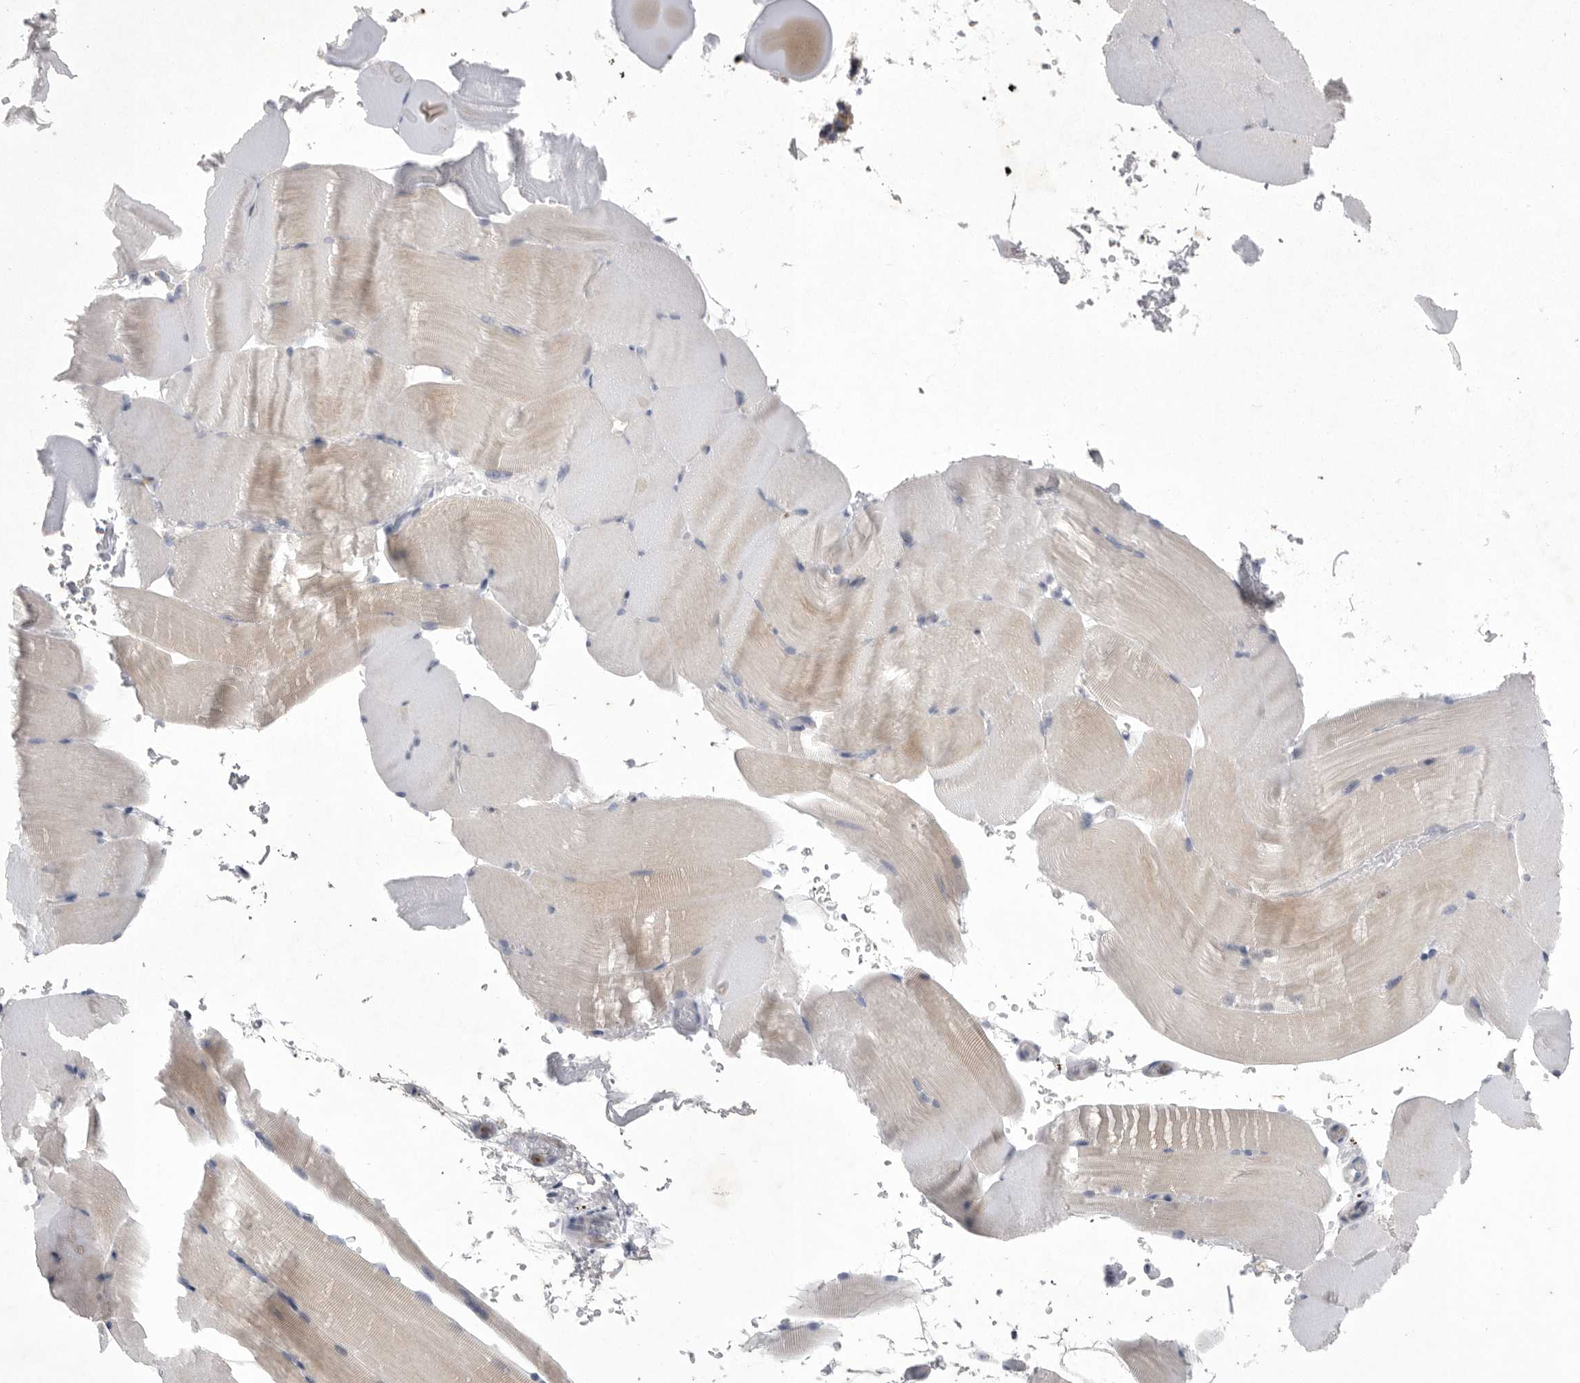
{"staining": {"intensity": "negative", "quantity": "none", "location": "none"}, "tissue": "skeletal muscle", "cell_type": "Myocytes", "image_type": "normal", "snomed": [{"axis": "morphology", "description": "Normal tissue, NOS"}, {"axis": "topography", "description": "Skeletal muscle"}, {"axis": "topography", "description": "Parathyroid gland"}], "caption": "The micrograph shows no significant staining in myocytes of skeletal muscle.", "gene": "SIGLEC10", "patient": {"sex": "female", "age": 37}}